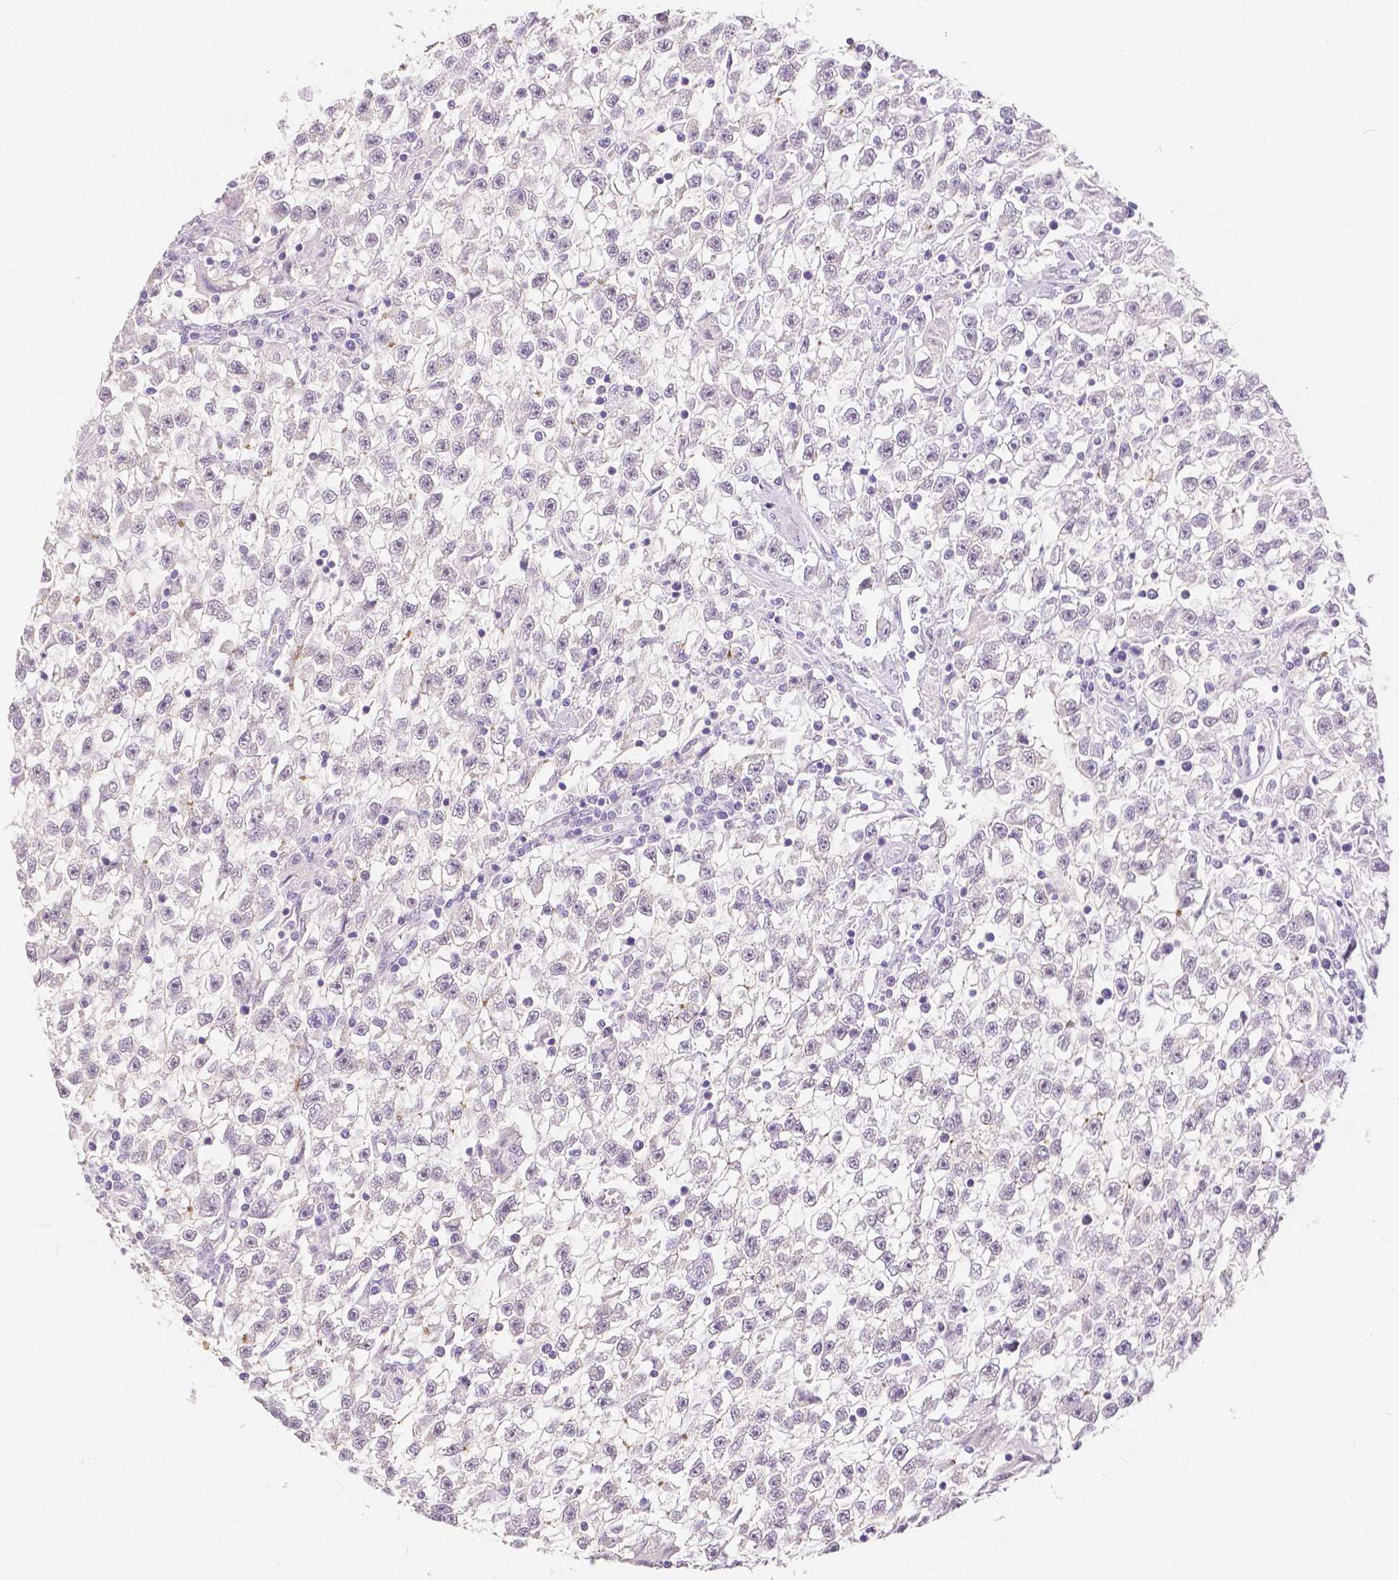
{"staining": {"intensity": "negative", "quantity": "none", "location": "none"}, "tissue": "testis cancer", "cell_type": "Tumor cells", "image_type": "cancer", "snomed": [{"axis": "morphology", "description": "Seminoma, NOS"}, {"axis": "topography", "description": "Testis"}], "caption": "This is an immunohistochemistry photomicrograph of human testis cancer. There is no staining in tumor cells.", "gene": "OCLN", "patient": {"sex": "male", "age": 31}}